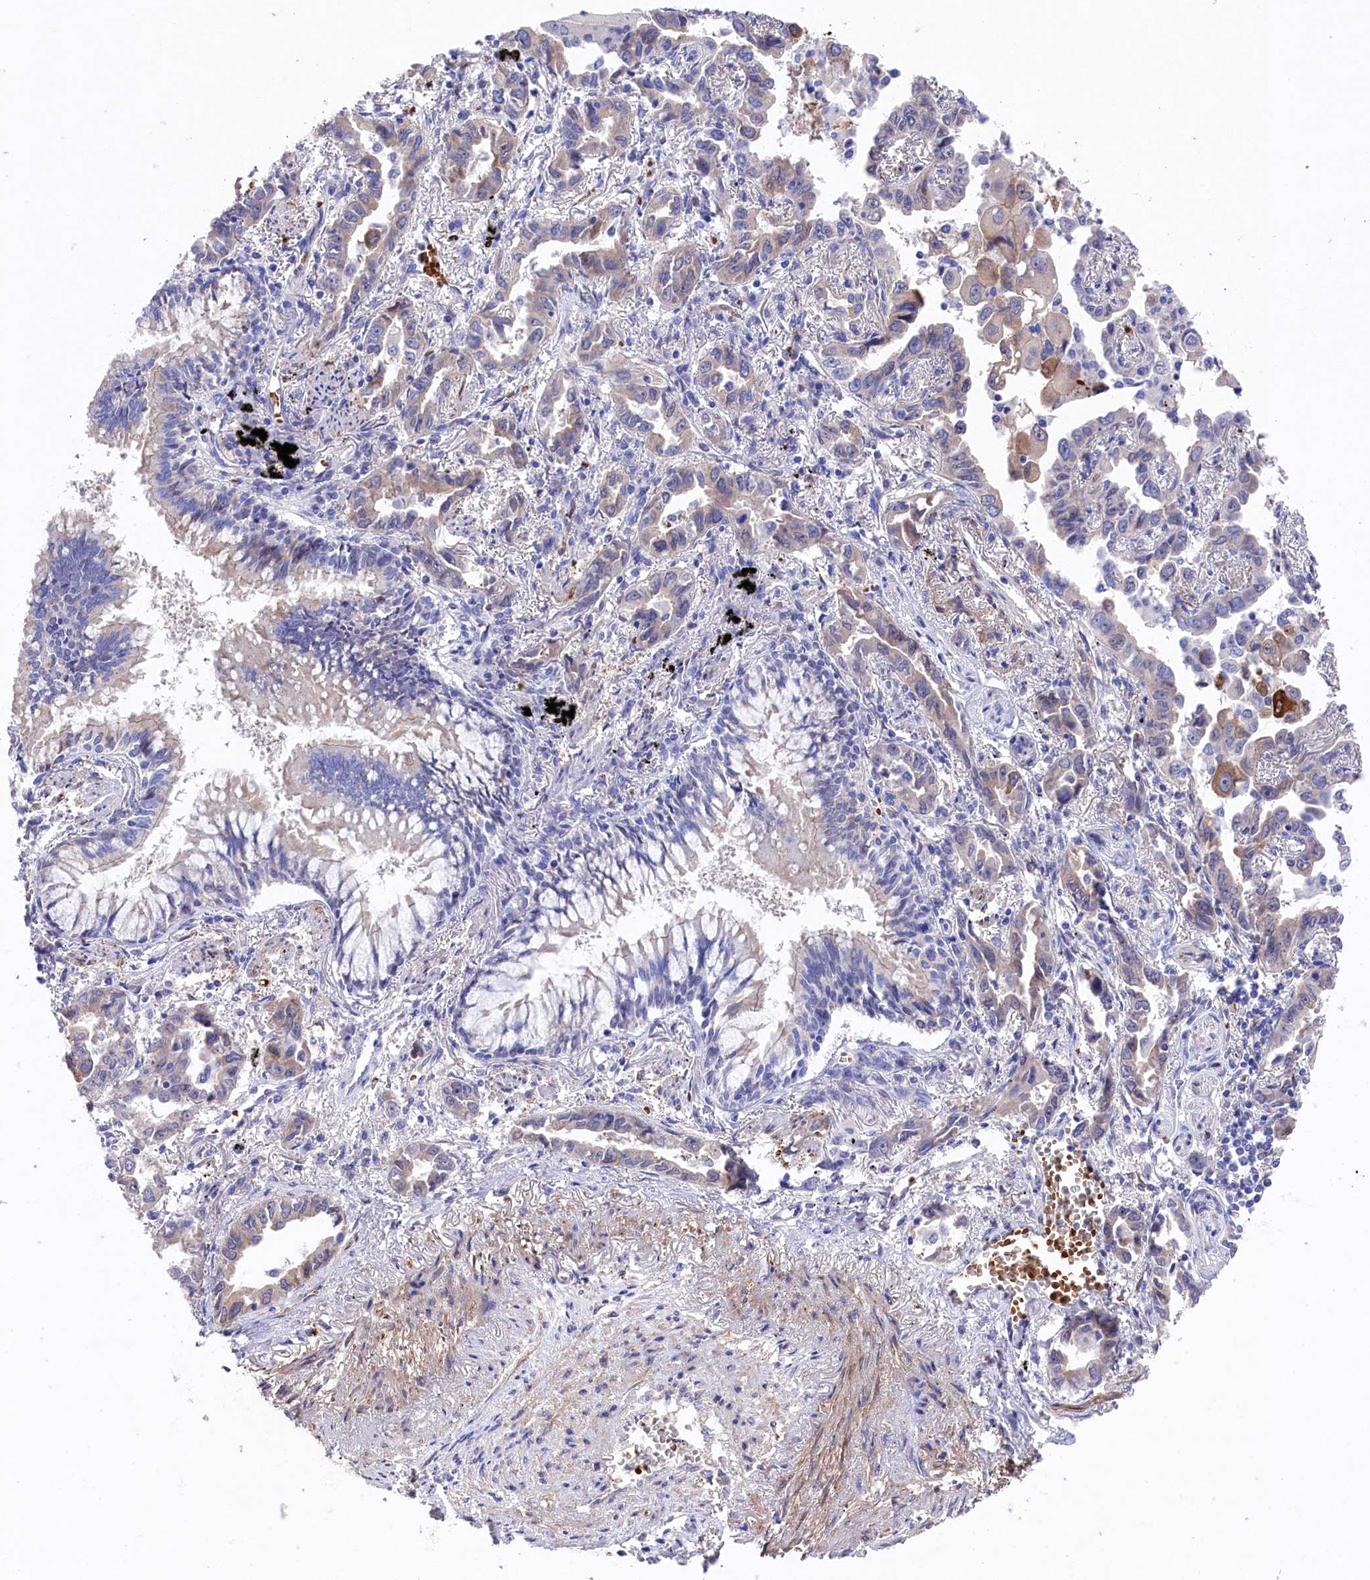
{"staining": {"intensity": "moderate", "quantity": "<25%", "location": "cytoplasmic/membranous"}, "tissue": "lung cancer", "cell_type": "Tumor cells", "image_type": "cancer", "snomed": [{"axis": "morphology", "description": "Adenocarcinoma, NOS"}, {"axis": "topography", "description": "Lung"}], "caption": "Moderate cytoplasmic/membranous protein staining is present in approximately <25% of tumor cells in lung adenocarcinoma. The staining was performed using DAB (3,3'-diaminobenzidine) to visualize the protein expression in brown, while the nuclei were stained in blue with hematoxylin (Magnification: 20x).", "gene": "LHFPL4", "patient": {"sex": "male", "age": 67}}